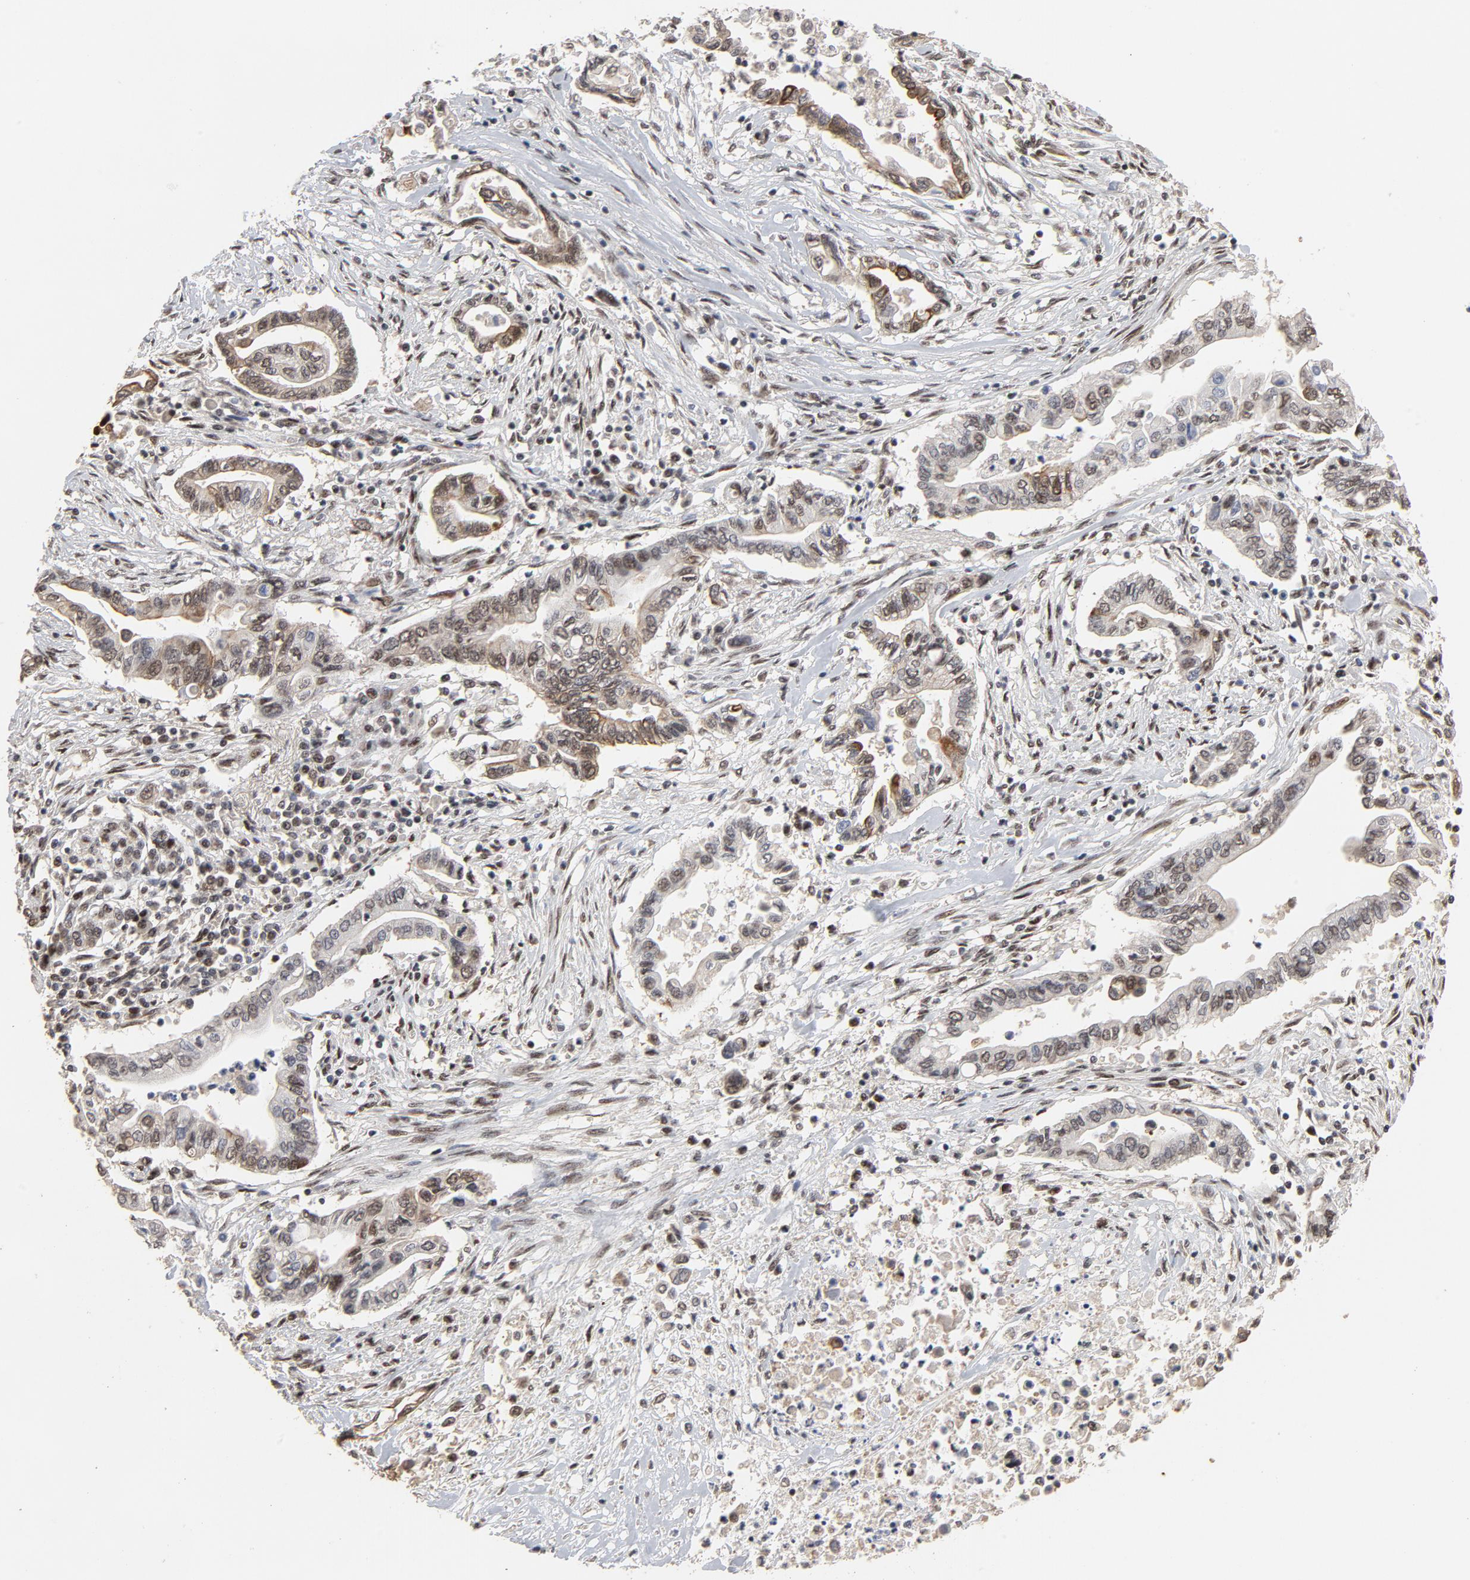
{"staining": {"intensity": "moderate", "quantity": "25%-75%", "location": "nuclear"}, "tissue": "pancreatic cancer", "cell_type": "Tumor cells", "image_type": "cancer", "snomed": [{"axis": "morphology", "description": "Adenocarcinoma, NOS"}, {"axis": "topography", "description": "Pancreas"}], "caption": "Protein positivity by immunohistochemistry (IHC) exhibits moderate nuclear positivity in about 25%-75% of tumor cells in pancreatic cancer.", "gene": "TP53RK", "patient": {"sex": "female", "age": 57}}